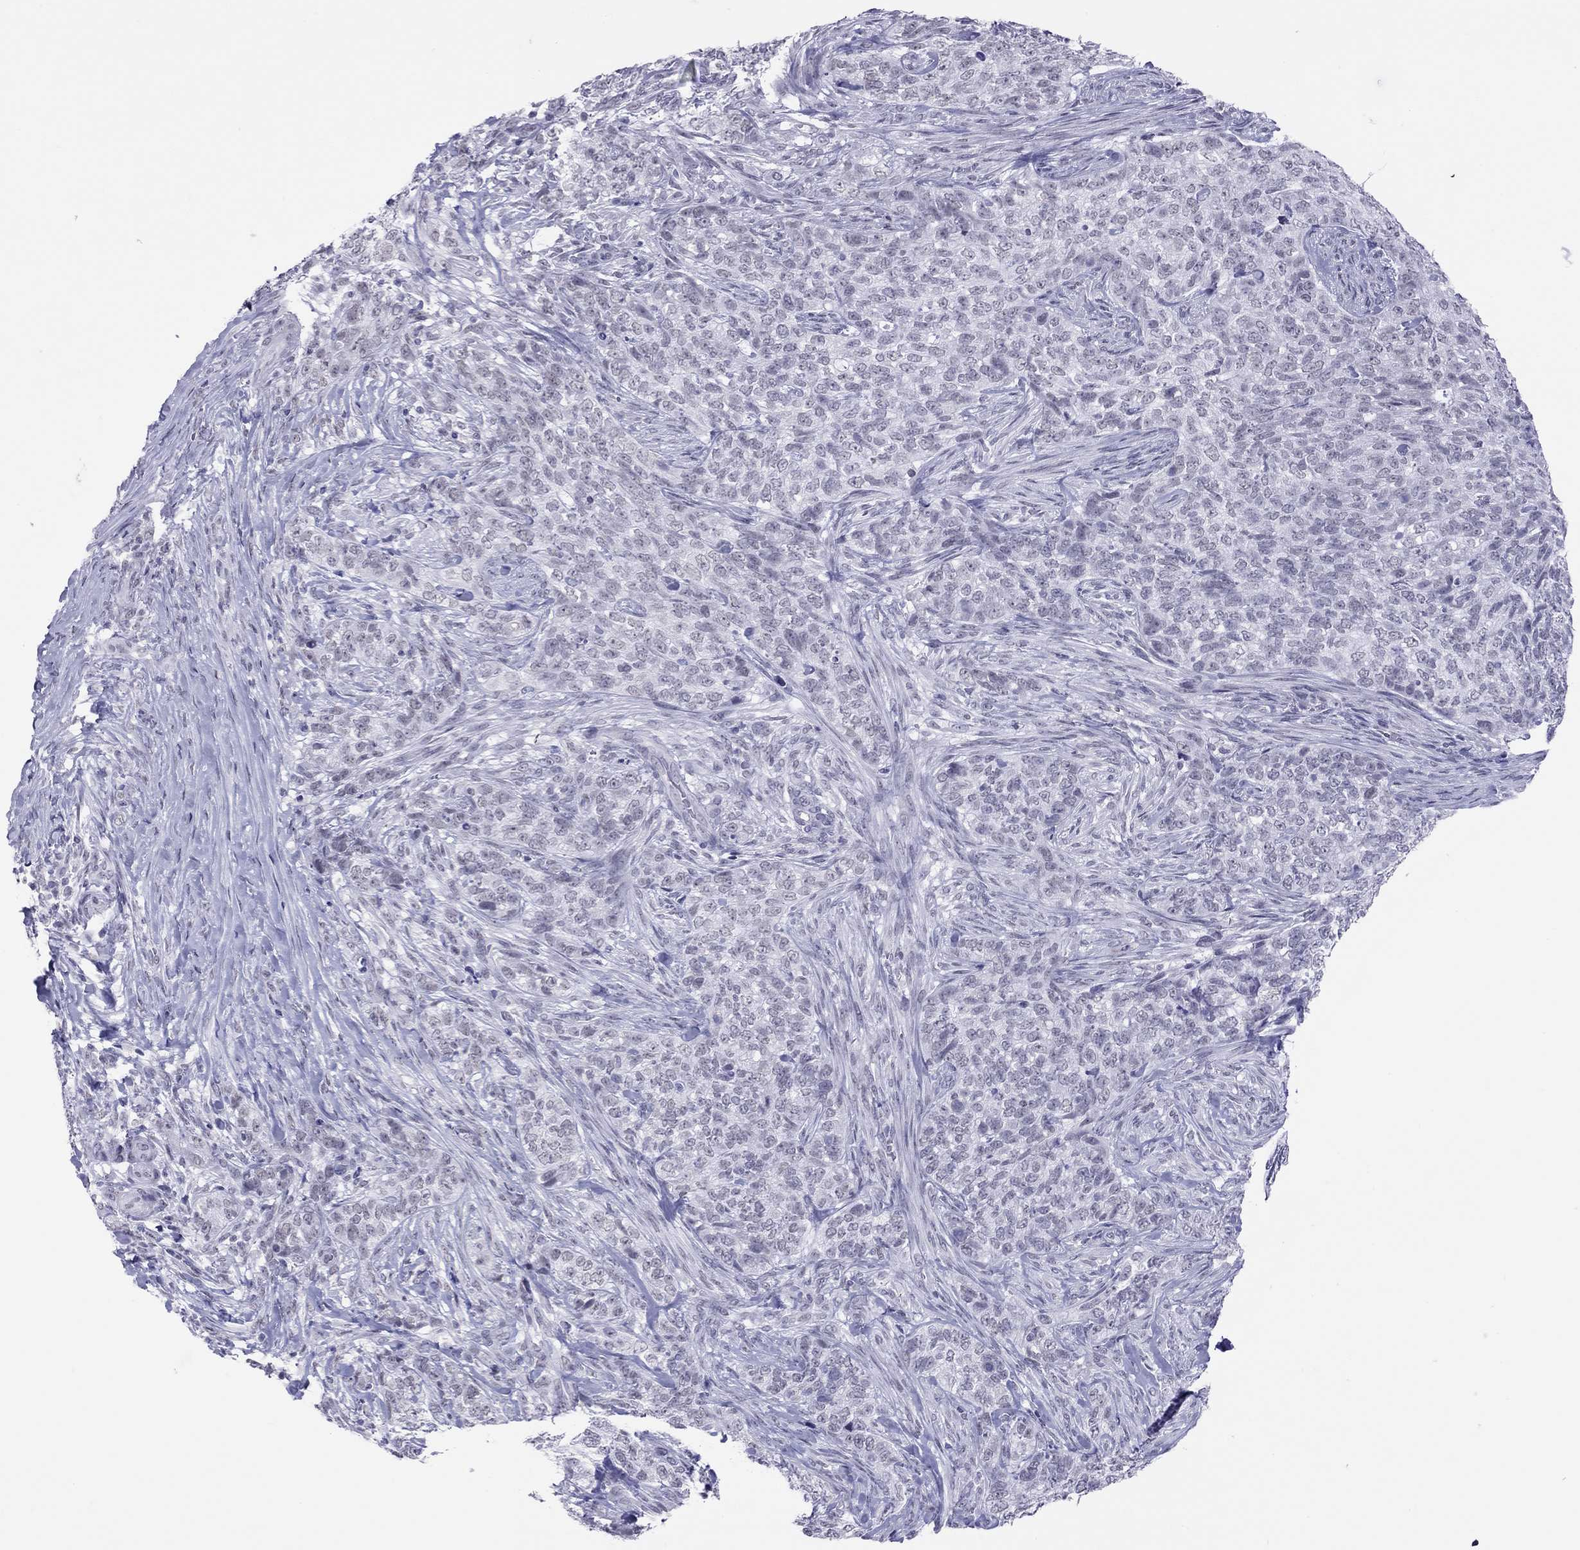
{"staining": {"intensity": "negative", "quantity": "none", "location": "none"}, "tissue": "skin cancer", "cell_type": "Tumor cells", "image_type": "cancer", "snomed": [{"axis": "morphology", "description": "Basal cell carcinoma"}, {"axis": "topography", "description": "Skin"}], "caption": "High power microscopy histopathology image of an immunohistochemistry photomicrograph of skin cancer (basal cell carcinoma), revealing no significant expression in tumor cells.", "gene": "JHY", "patient": {"sex": "female", "age": 69}}